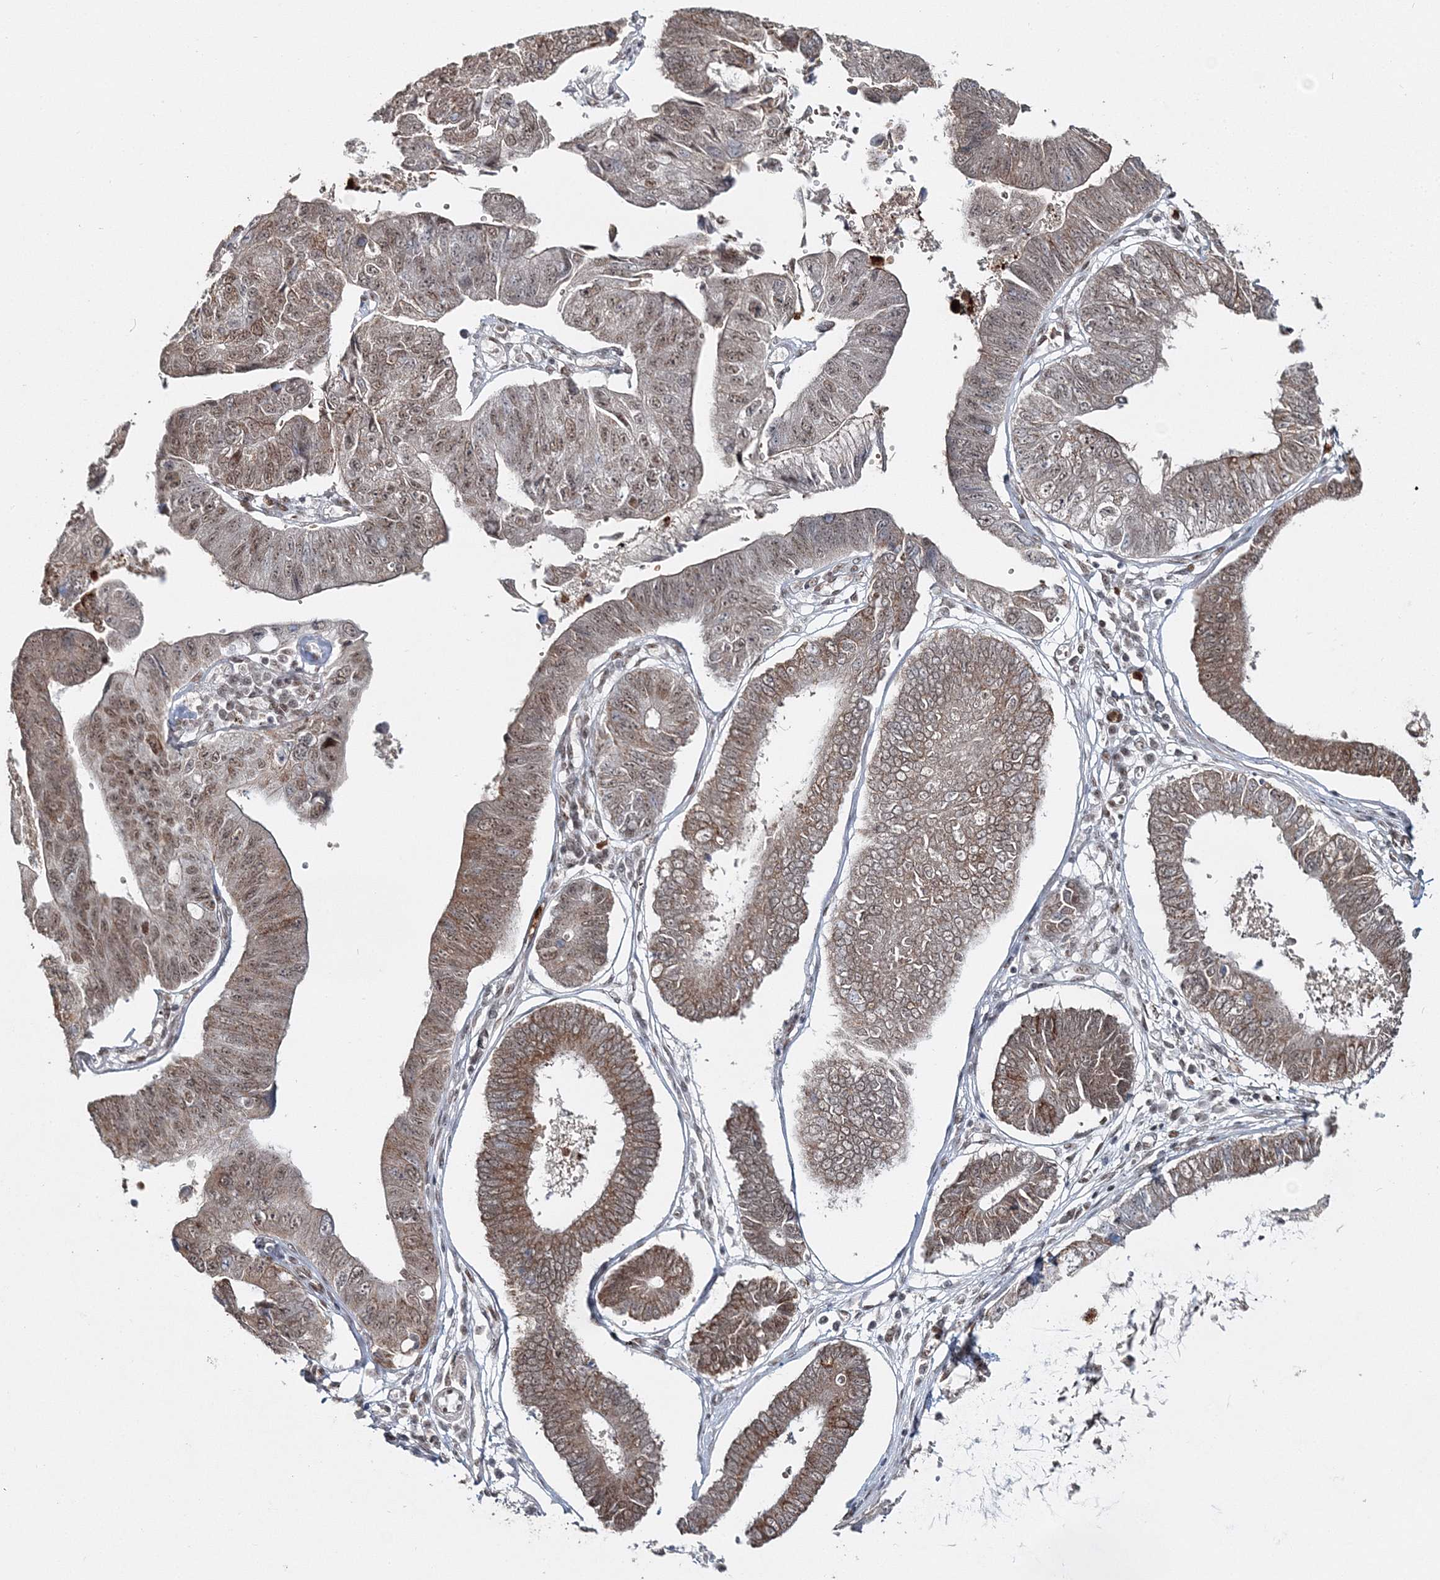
{"staining": {"intensity": "moderate", "quantity": ">75%", "location": "cytoplasmic/membranous,nuclear"}, "tissue": "stomach cancer", "cell_type": "Tumor cells", "image_type": "cancer", "snomed": [{"axis": "morphology", "description": "Adenocarcinoma, NOS"}, {"axis": "topography", "description": "Stomach"}], "caption": "Immunohistochemistry (DAB) staining of stomach cancer exhibits moderate cytoplasmic/membranous and nuclear protein staining in approximately >75% of tumor cells. (brown staining indicates protein expression, while blue staining denotes nuclei).", "gene": "QRICH1", "patient": {"sex": "male", "age": 59}}